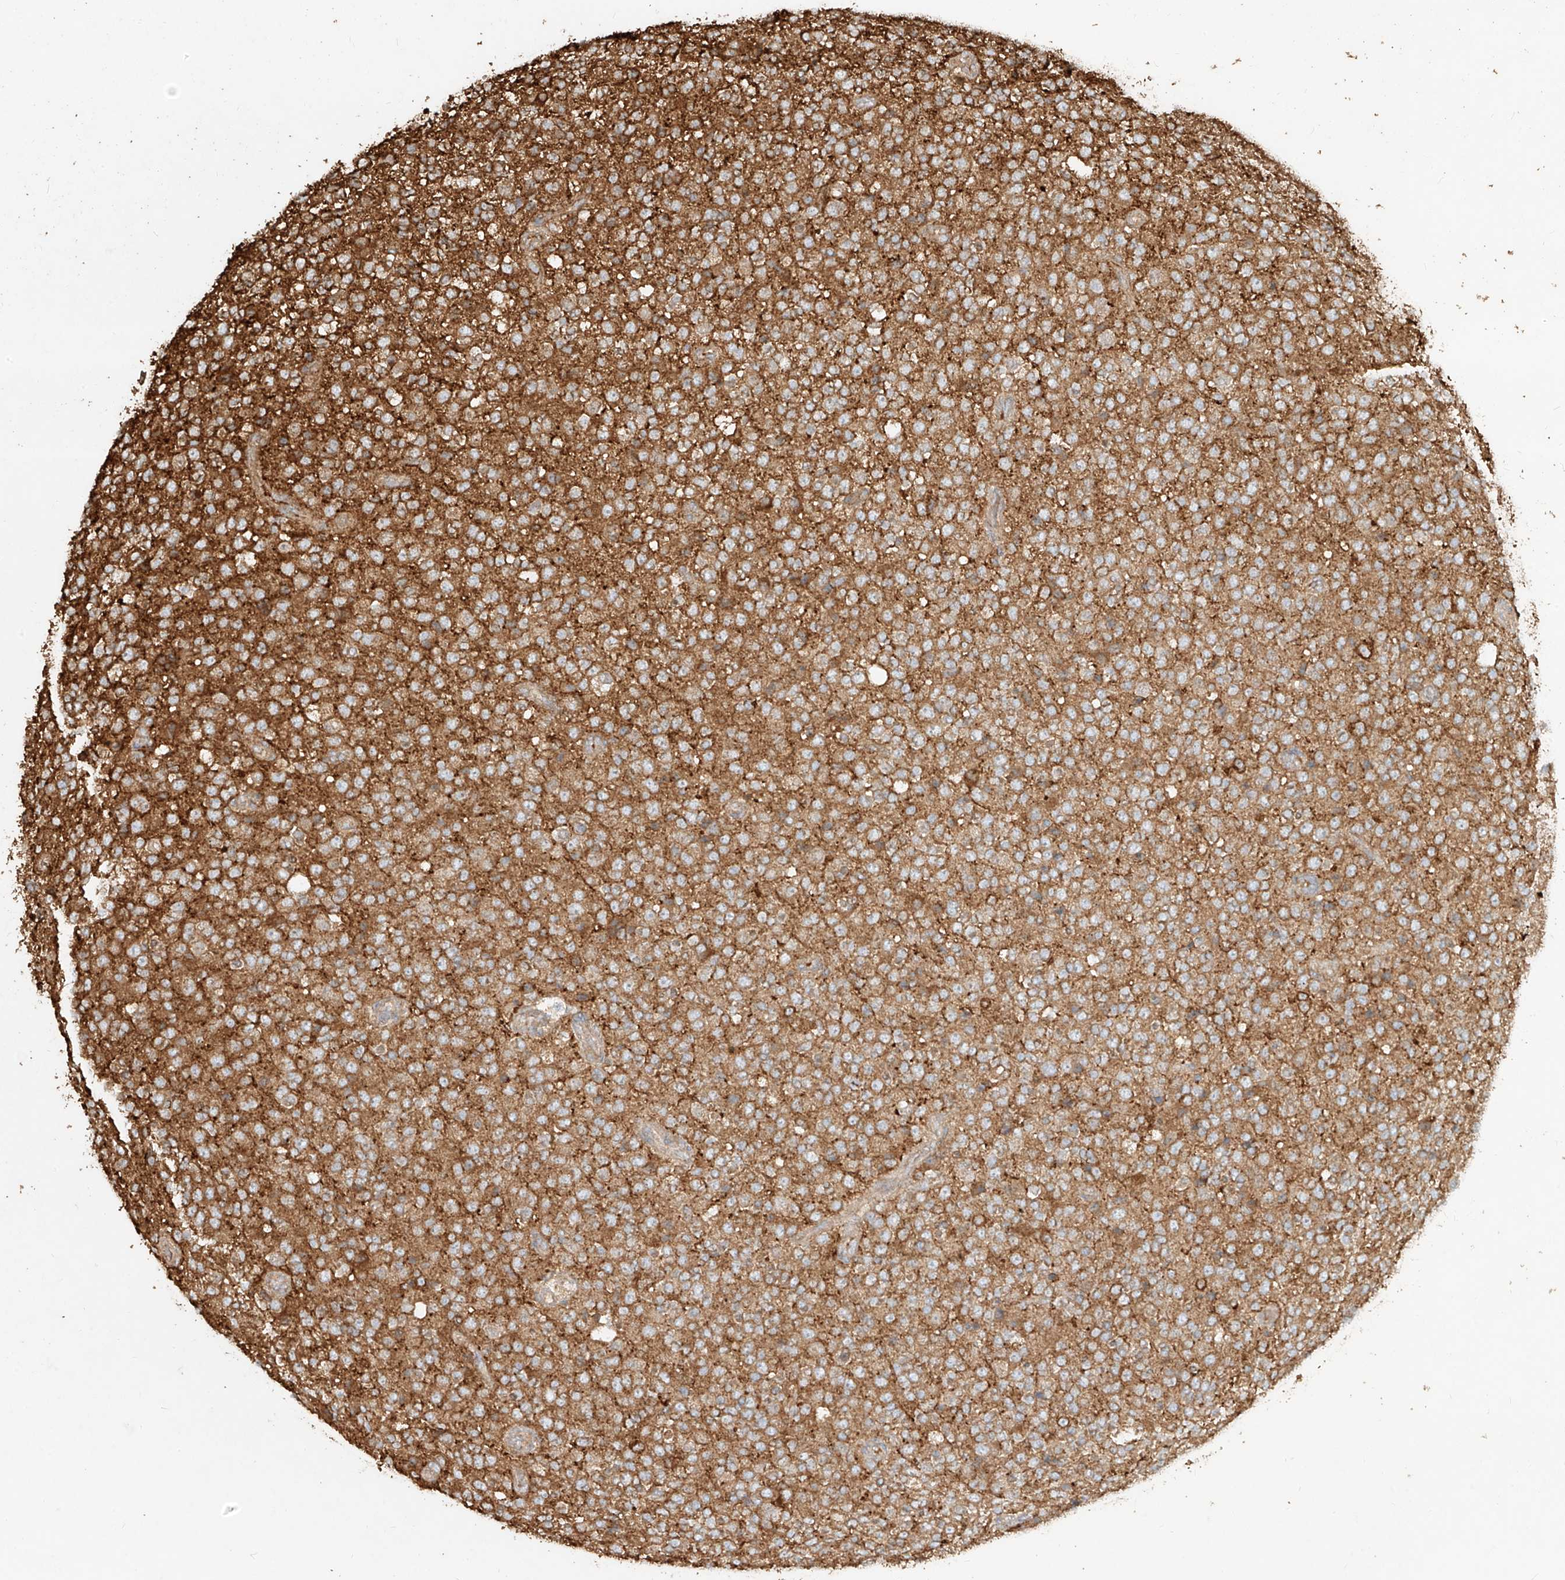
{"staining": {"intensity": "weak", "quantity": ">75%", "location": "cytoplasmic/membranous"}, "tissue": "glioma", "cell_type": "Tumor cells", "image_type": "cancer", "snomed": [{"axis": "morphology", "description": "Glioma, malignant, High grade"}, {"axis": "topography", "description": "pancreas cauda"}], "caption": "Immunohistochemical staining of human malignant glioma (high-grade) displays low levels of weak cytoplasmic/membranous positivity in about >75% of tumor cells. Nuclei are stained in blue.", "gene": "EFNB1", "patient": {"sex": "male", "age": 60}}